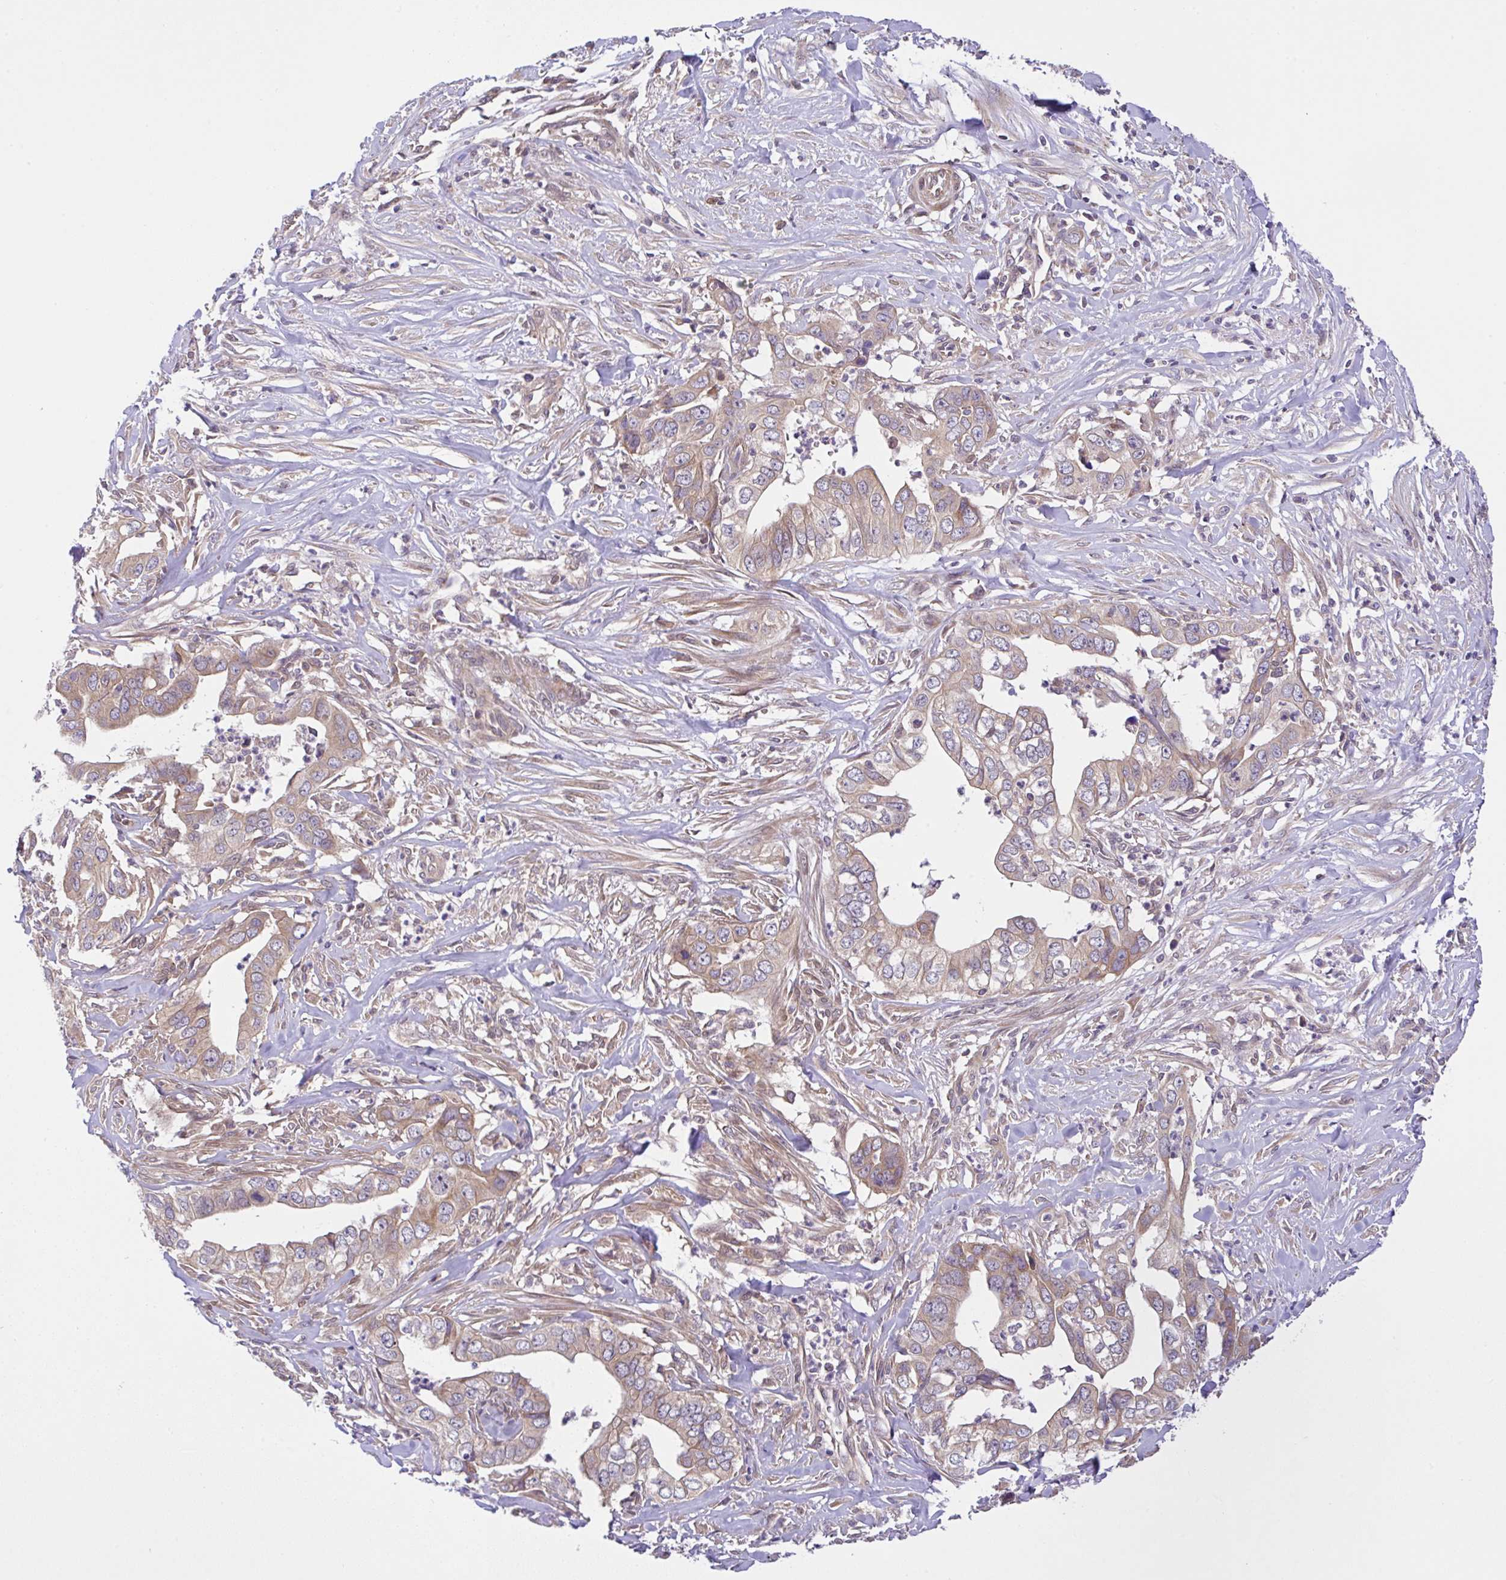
{"staining": {"intensity": "weak", "quantity": "25%-75%", "location": "cytoplasmic/membranous"}, "tissue": "liver cancer", "cell_type": "Tumor cells", "image_type": "cancer", "snomed": [{"axis": "morphology", "description": "Cholangiocarcinoma"}, {"axis": "topography", "description": "Liver"}], "caption": "Liver cancer (cholangiocarcinoma) stained with a brown dye reveals weak cytoplasmic/membranous positive positivity in approximately 25%-75% of tumor cells.", "gene": "UBE4A", "patient": {"sex": "female", "age": 79}}